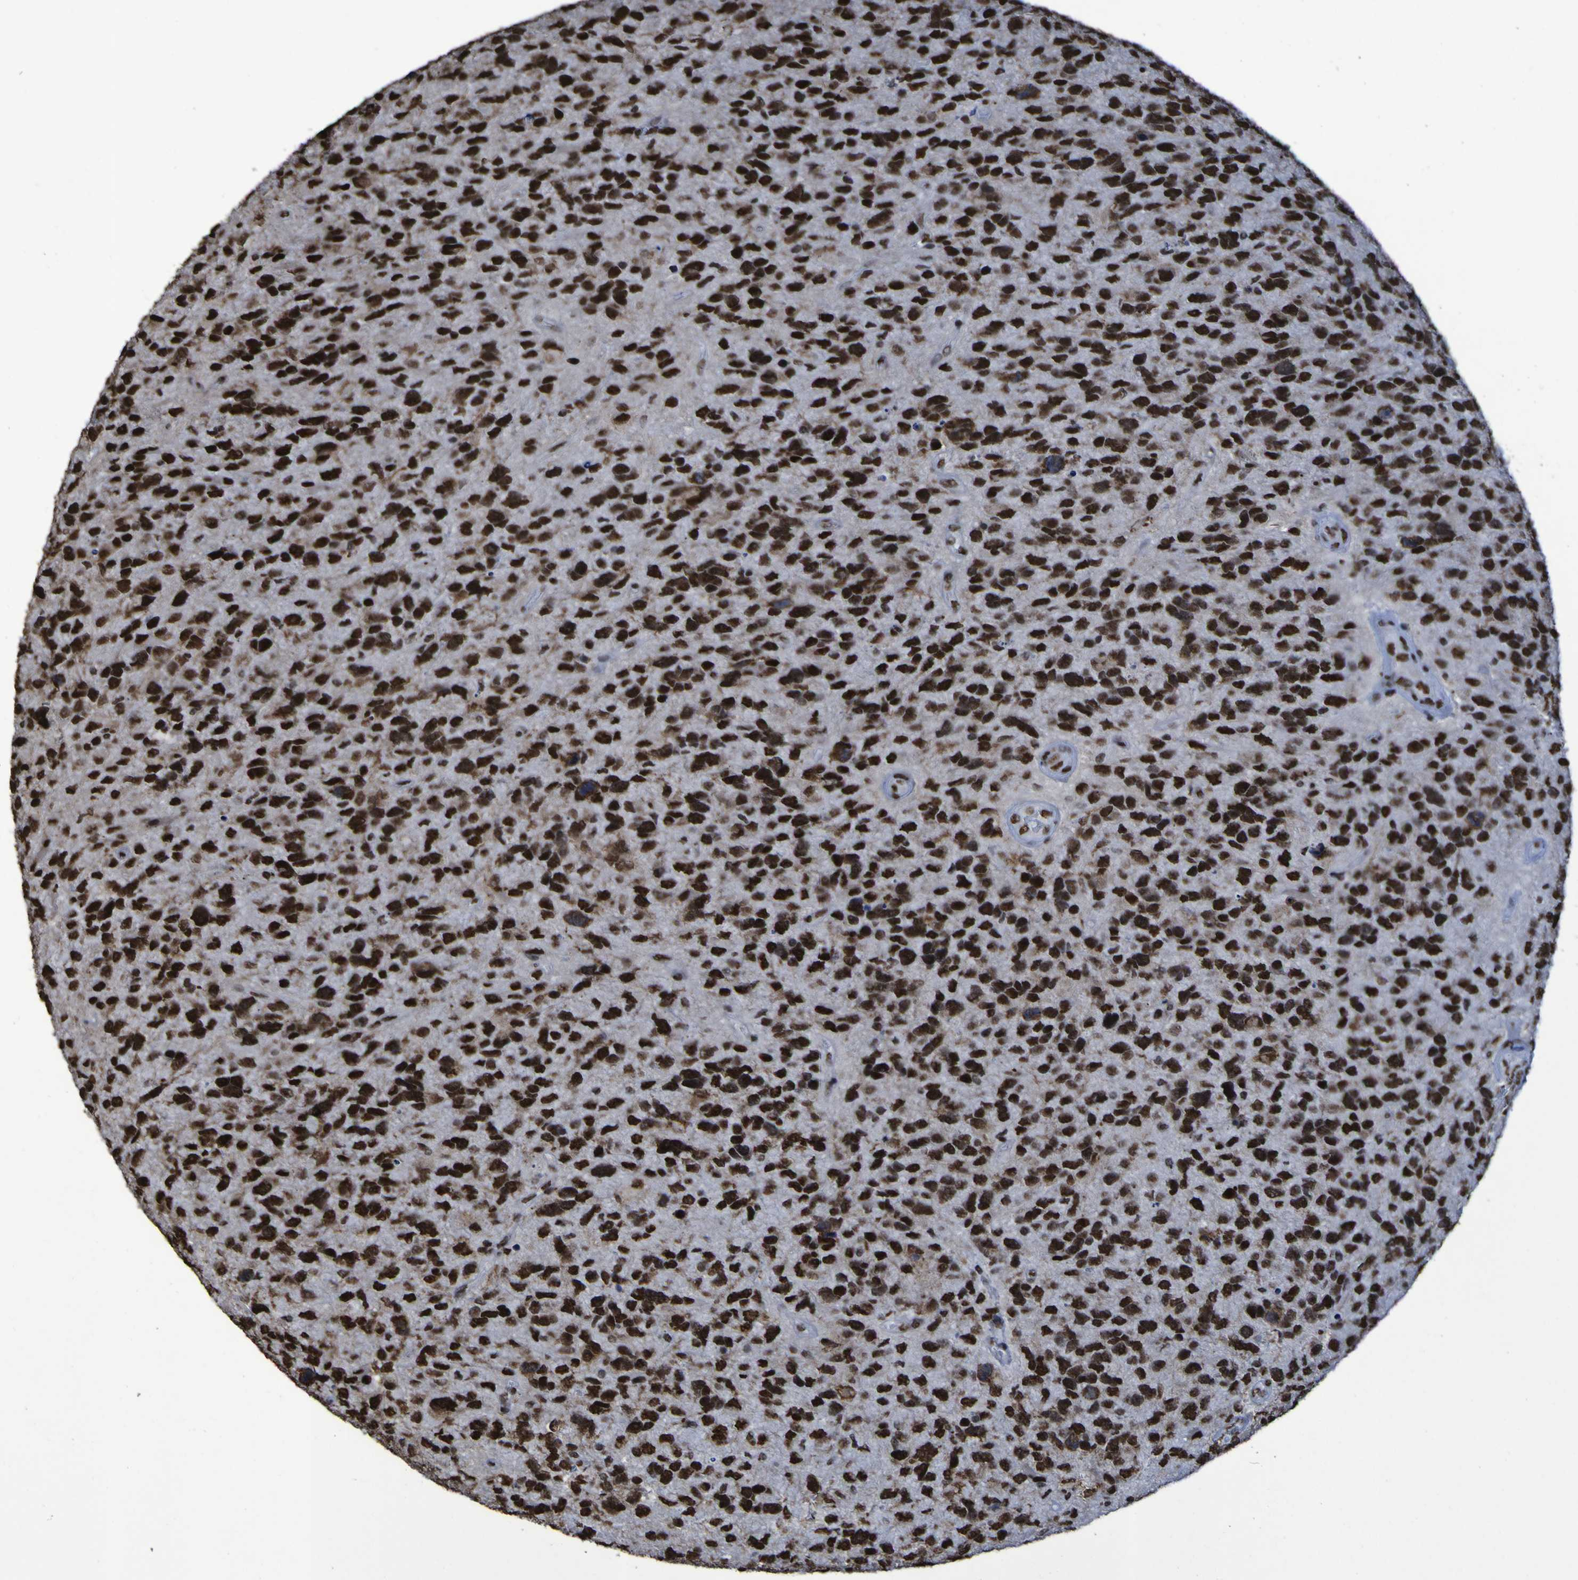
{"staining": {"intensity": "strong", "quantity": ">75%", "location": "nuclear"}, "tissue": "glioma", "cell_type": "Tumor cells", "image_type": "cancer", "snomed": [{"axis": "morphology", "description": "Glioma, malignant, High grade"}, {"axis": "topography", "description": "Brain"}], "caption": "This photomicrograph reveals IHC staining of high-grade glioma (malignant), with high strong nuclear staining in approximately >75% of tumor cells.", "gene": "HNRNPR", "patient": {"sex": "female", "age": 58}}